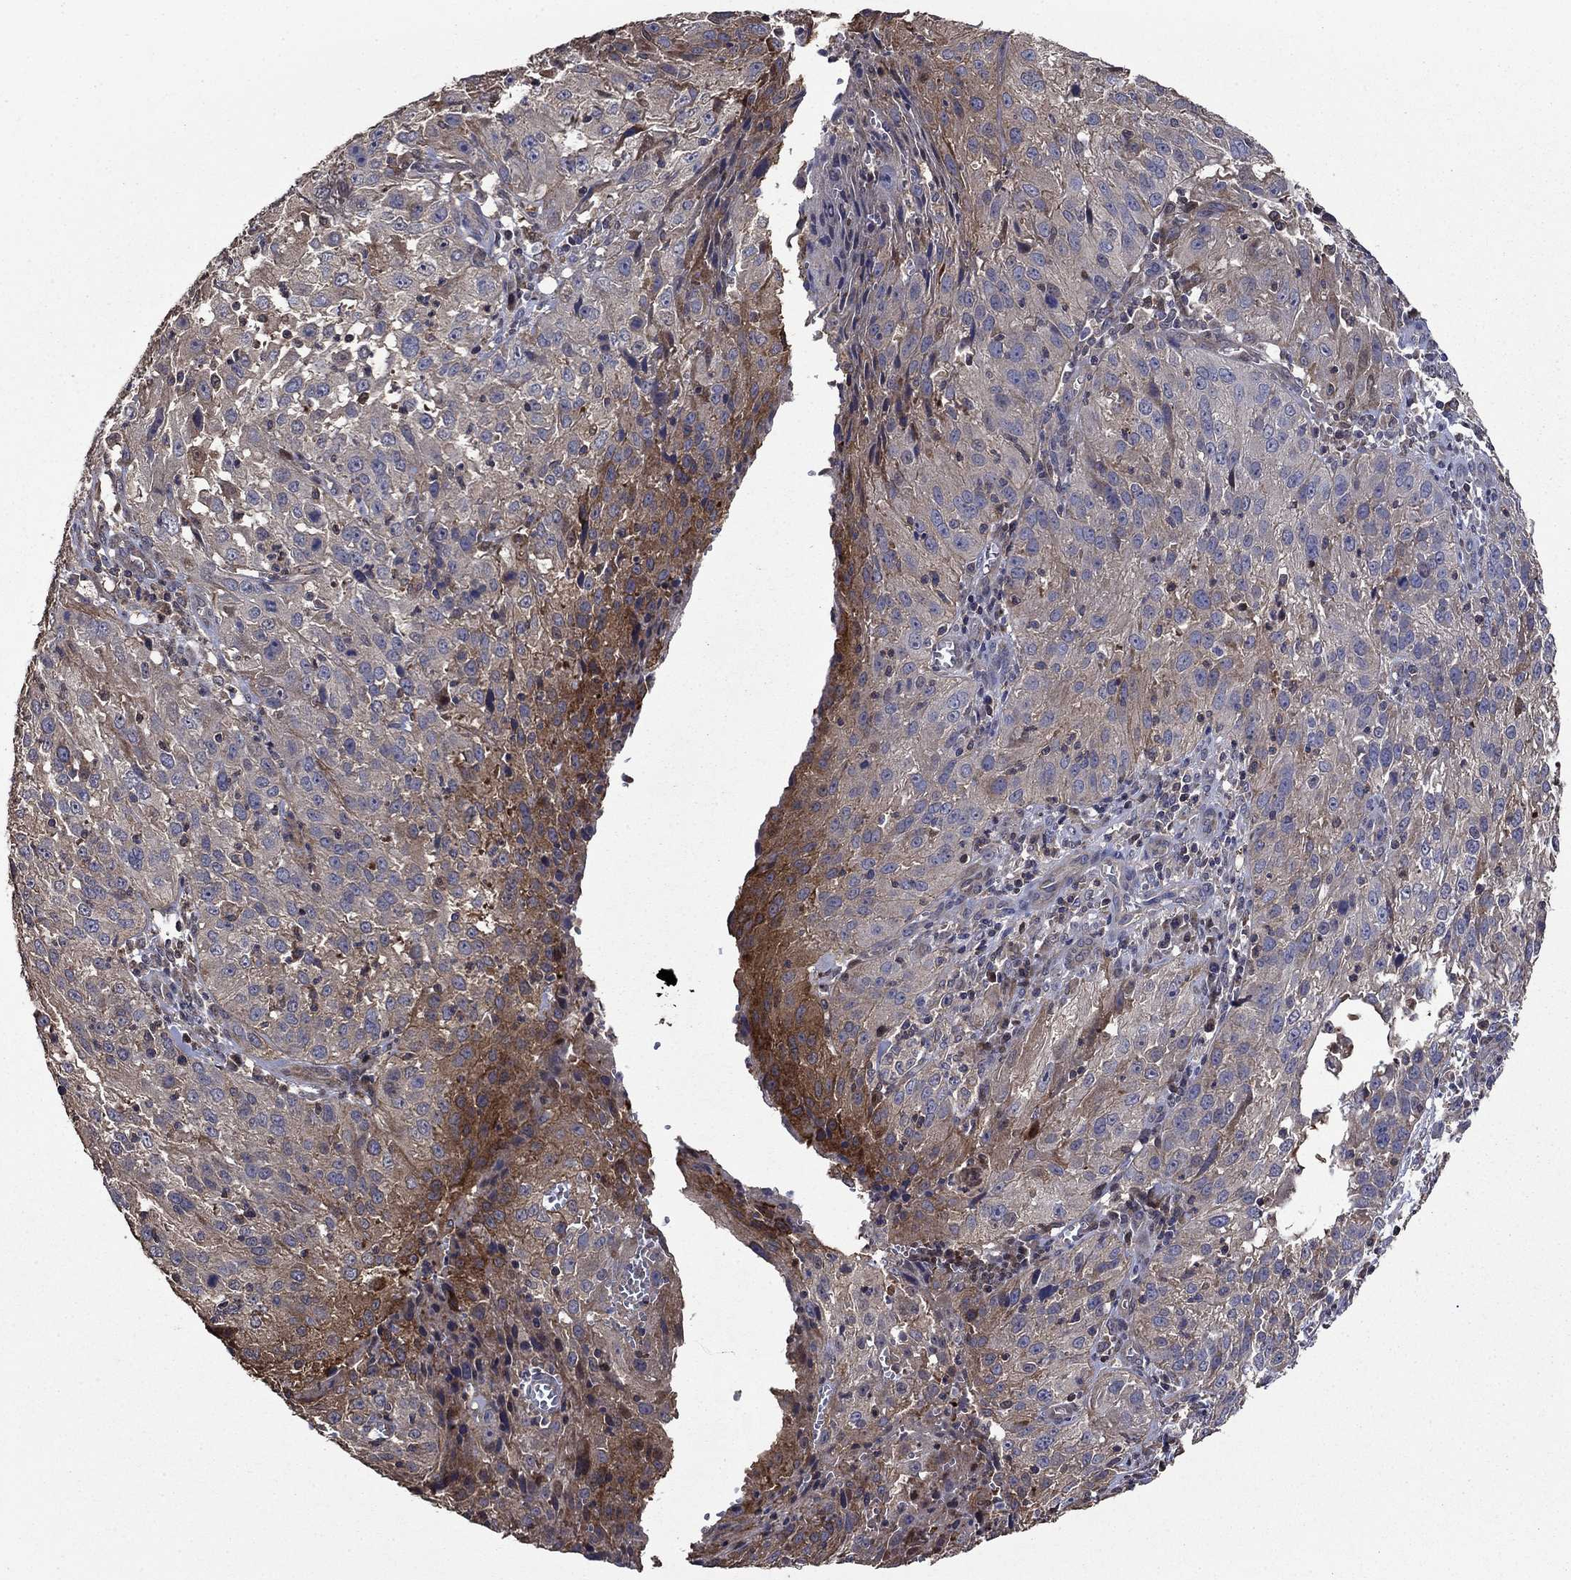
{"staining": {"intensity": "moderate", "quantity": "<25%", "location": "cytoplasmic/membranous"}, "tissue": "cervical cancer", "cell_type": "Tumor cells", "image_type": "cancer", "snomed": [{"axis": "morphology", "description": "Squamous cell carcinoma, NOS"}, {"axis": "topography", "description": "Cervix"}], "caption": "Tumor cells show low levels of moderate cytoplasmic/membranous positivity in about <25% of cells in cervical cancer (squamous cell carcinoma).", "gene": "DVL1", "patient": {"sex": "female", "age": 32}}